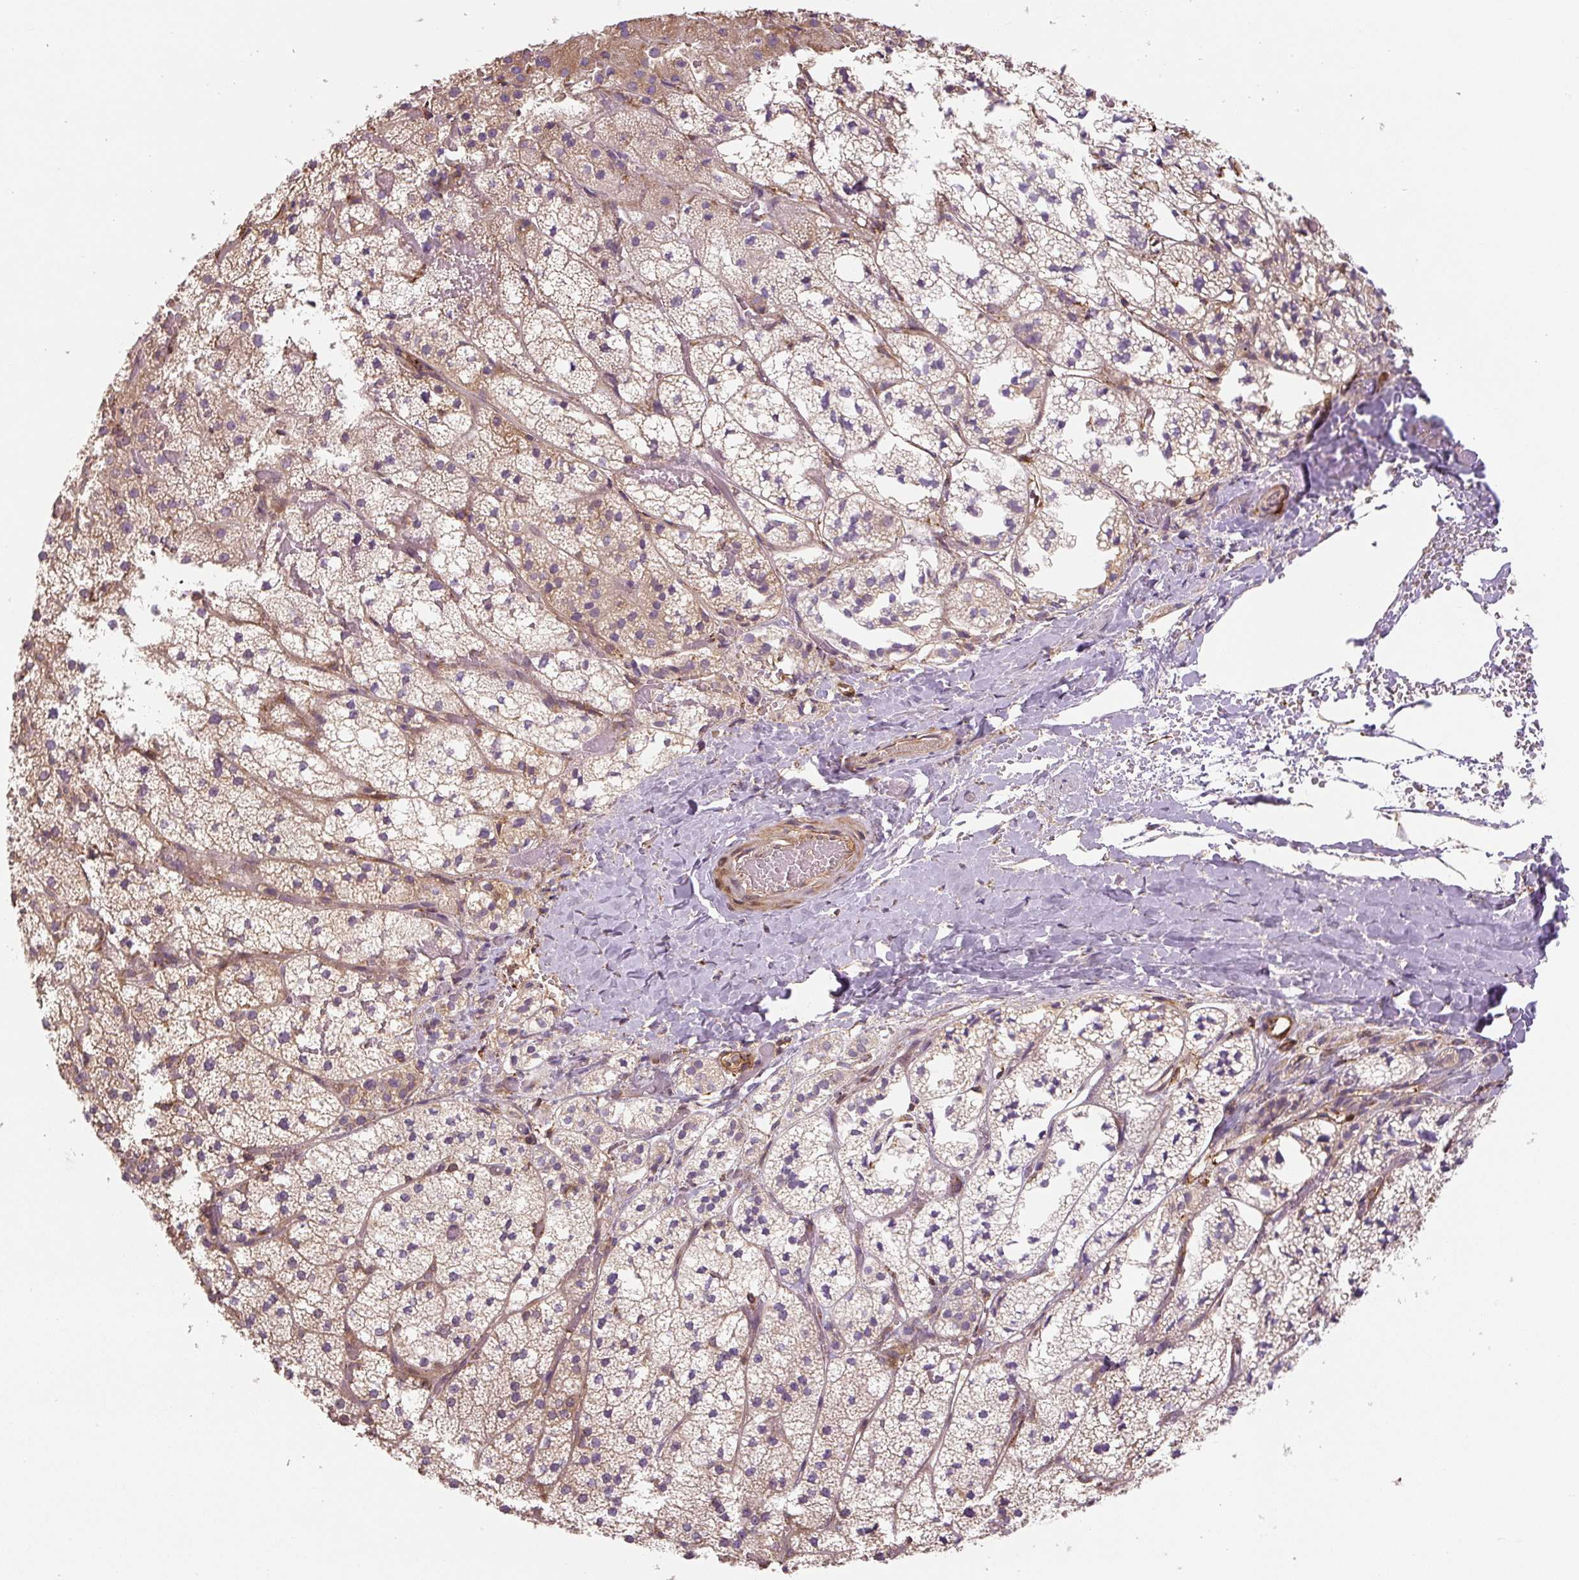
{"staining": {"intensity": "weak", "quantity": ">75%", "location": "cytoplasmic/membranous"}, "tissue": "adrenal gland", "cell_type": "Glandular cells", "image_type": "normal", "snomed": [{"axis": "morphology", "description": "Normal tissue, NOS"}, {"axis": "topography", "description": "Adrenal gland"}], "caption": "This histopathology image exhibits unremarkable adrenal gland stained with IHC to label a protein in brown. The cytoplasmic/membranous of glandular cells show weak positivity for the protein. Nuclei are counter-stained blue.", "gene": "RASA1", "patient": {"sex": "male", "age": 53}}